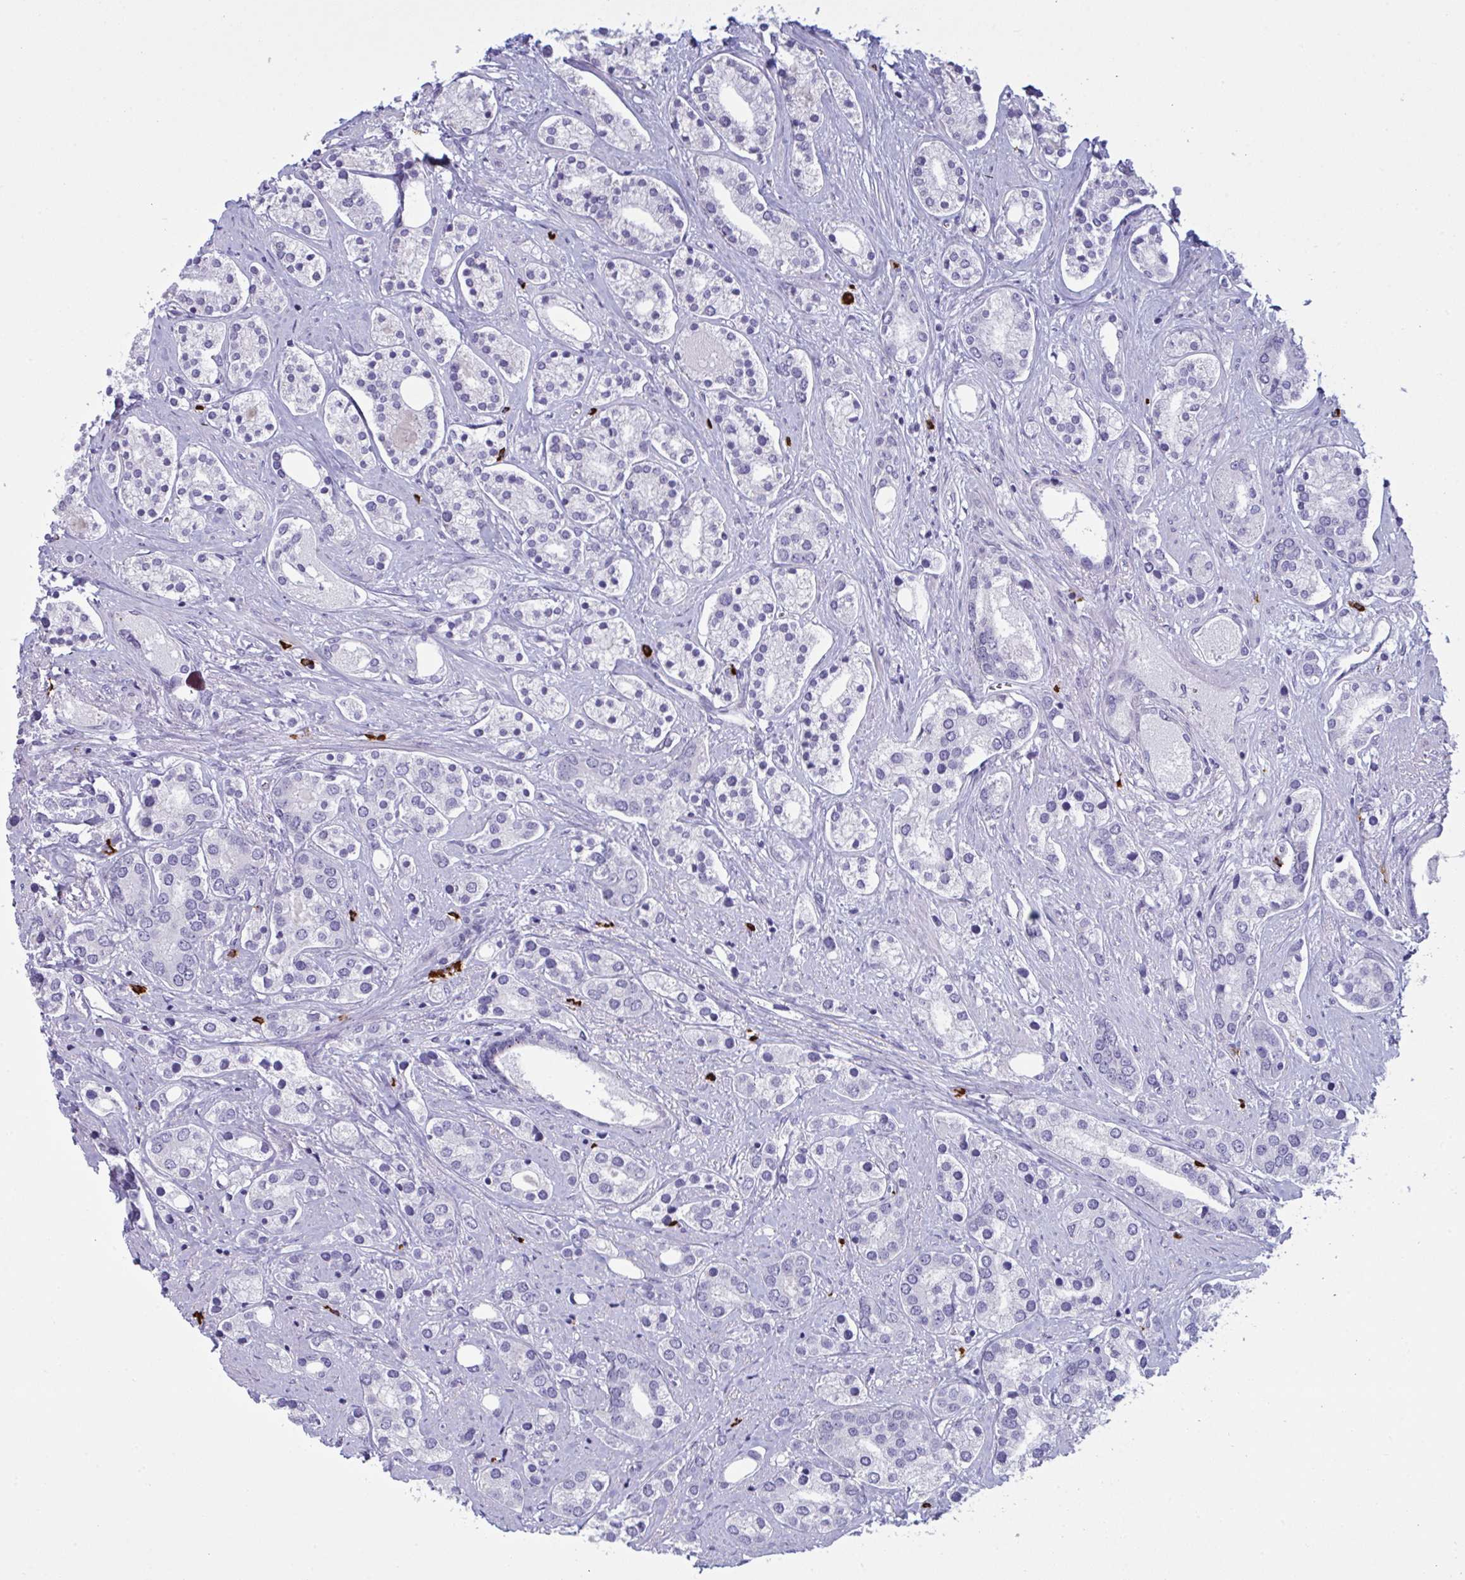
{"staining": {"intensity": "negative", "quantity": "none", "location": "none"}, "tissue": "prostate cancer", "cell_type": "Tumor cells", "image_type": "cancer", "snomed": [{"axis": "morphology", "description": "Adenocarcinoma, High grade"}, {"axis": "topography", "description": "Prostate"}], "caption": "This is an immunohistochemistry image of adenocarcinoma (high-grade) (prostate). There is no expression in tumor cells.", "gene": "ZNF684", "patient": {"sex": "male", "age": 58}}